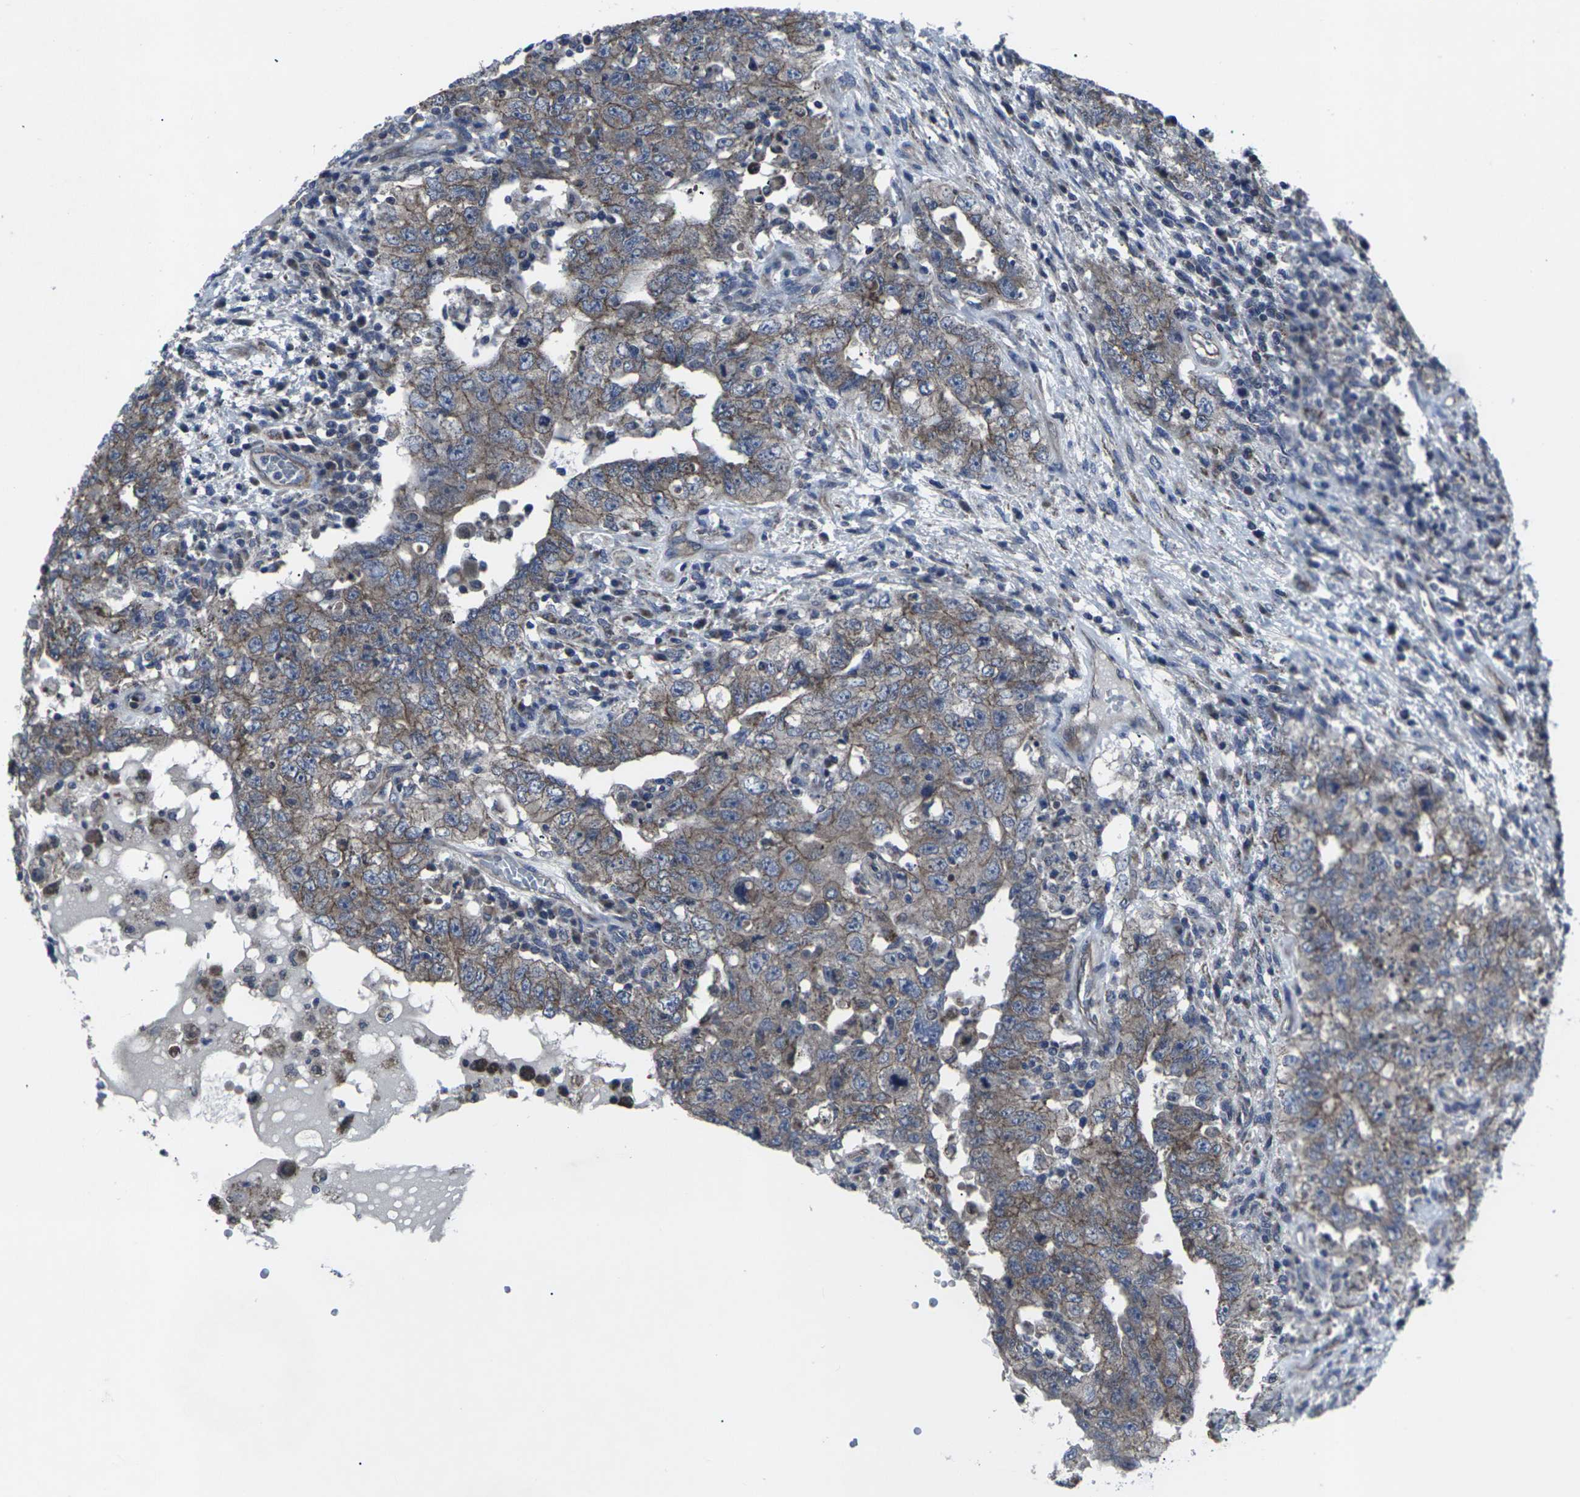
{"staining": {"intensity": "moderate", "quantity": ">75%", "location": "cytoplasmic/membranous"}, "tissue": "testis cancer", "cell_type": "Tumor cells", "image_type": "cancer", "snomed": [{"axis": "morphology", "description": "Carcinoma, Embryonal, NOS"}, {"axis": "topography", "description": "Testis"}], "caption": "Immunohistochemistry (DAB) staining of human testis cancer (embryonal carcinoma) displays moderate cytoplasmic/membranous protein expression in approximately >75% of tumor cells.", "gene": "MAPKAPK2", "patient": {"sex": "male", "age": 26}}